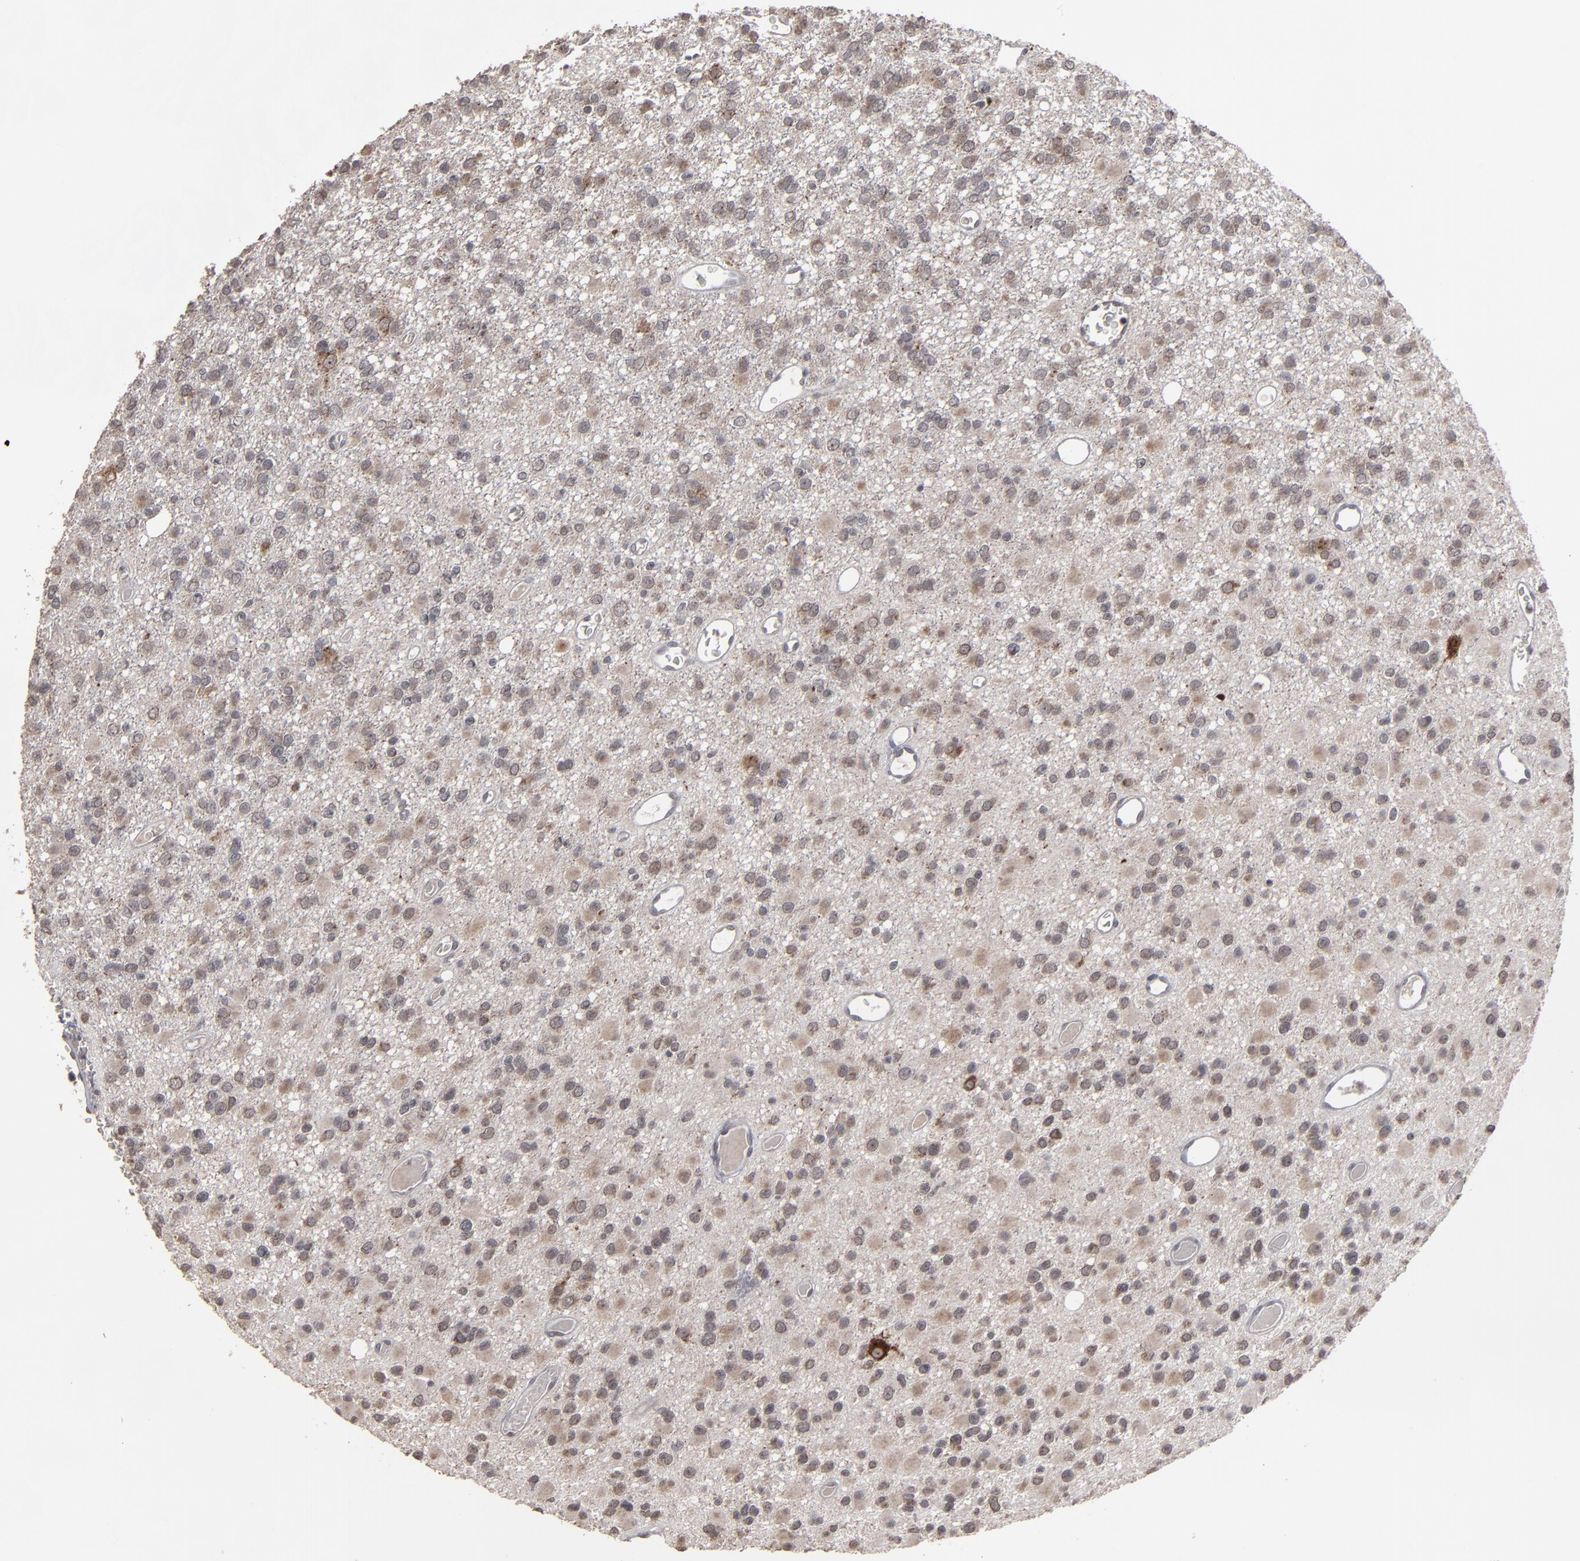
{"staining": {"intensity": "moderate", "quantity": "25%-75%", "location": "cytoplasmic/membranous"}, "tissue": "glioma", "cell_type": "Tumor cells", "image_type": "cancer", "snomed": [{"axis": "morphology", "description": "Glioma, malignant, Low grade"}, {"axis": "topography", "description": "Brain"}], "caption": "Approximately 25%-75% of tumor cells in glioma demonstrate moderate cytoplasmic/membranous protein staining as visualized by brown immunohistochemical staining.", "gene": "SLC22A17", "patient": {"sex": "male", "age": 42}}